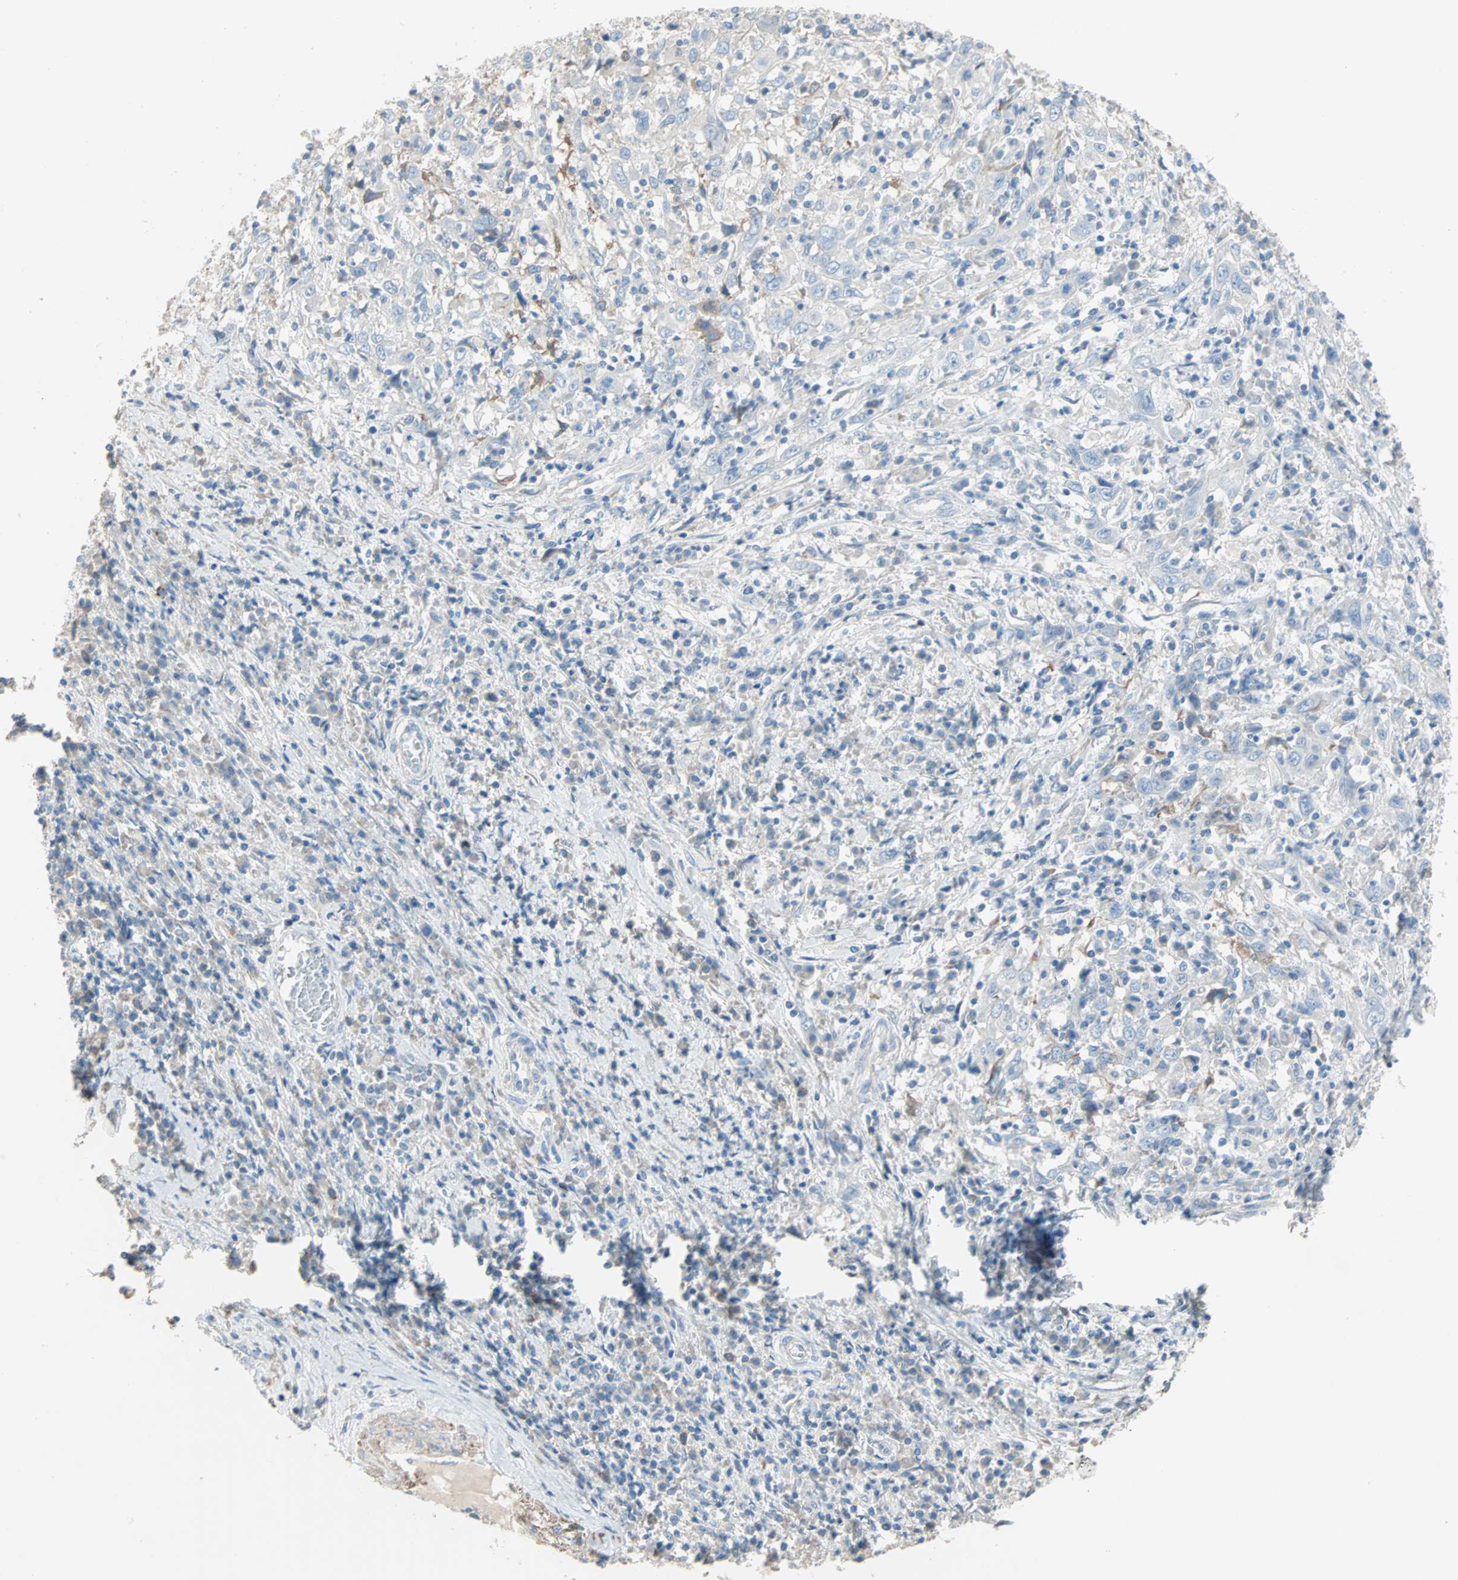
{"staining": {"intensity": "negative", "quantity": "none", "location": "none"}, "tissue": "cervical cancer", "cell_type": "Tumor cells", "image_type": "cancer", "snomed": [{"axis": "morphology", "description": "Squamous cell carcinoma, NOS"}, {"axis": "topography", "description": "Cervix"}], "caption": "This is a micrograph of immunohistochemistry (IHC) staining of cervical cancer (squamous cell carcinoma), which shows no staining in tumor cells.", "gene": "ACVRL1", "patient": {"sex": "female", "age": 46}}